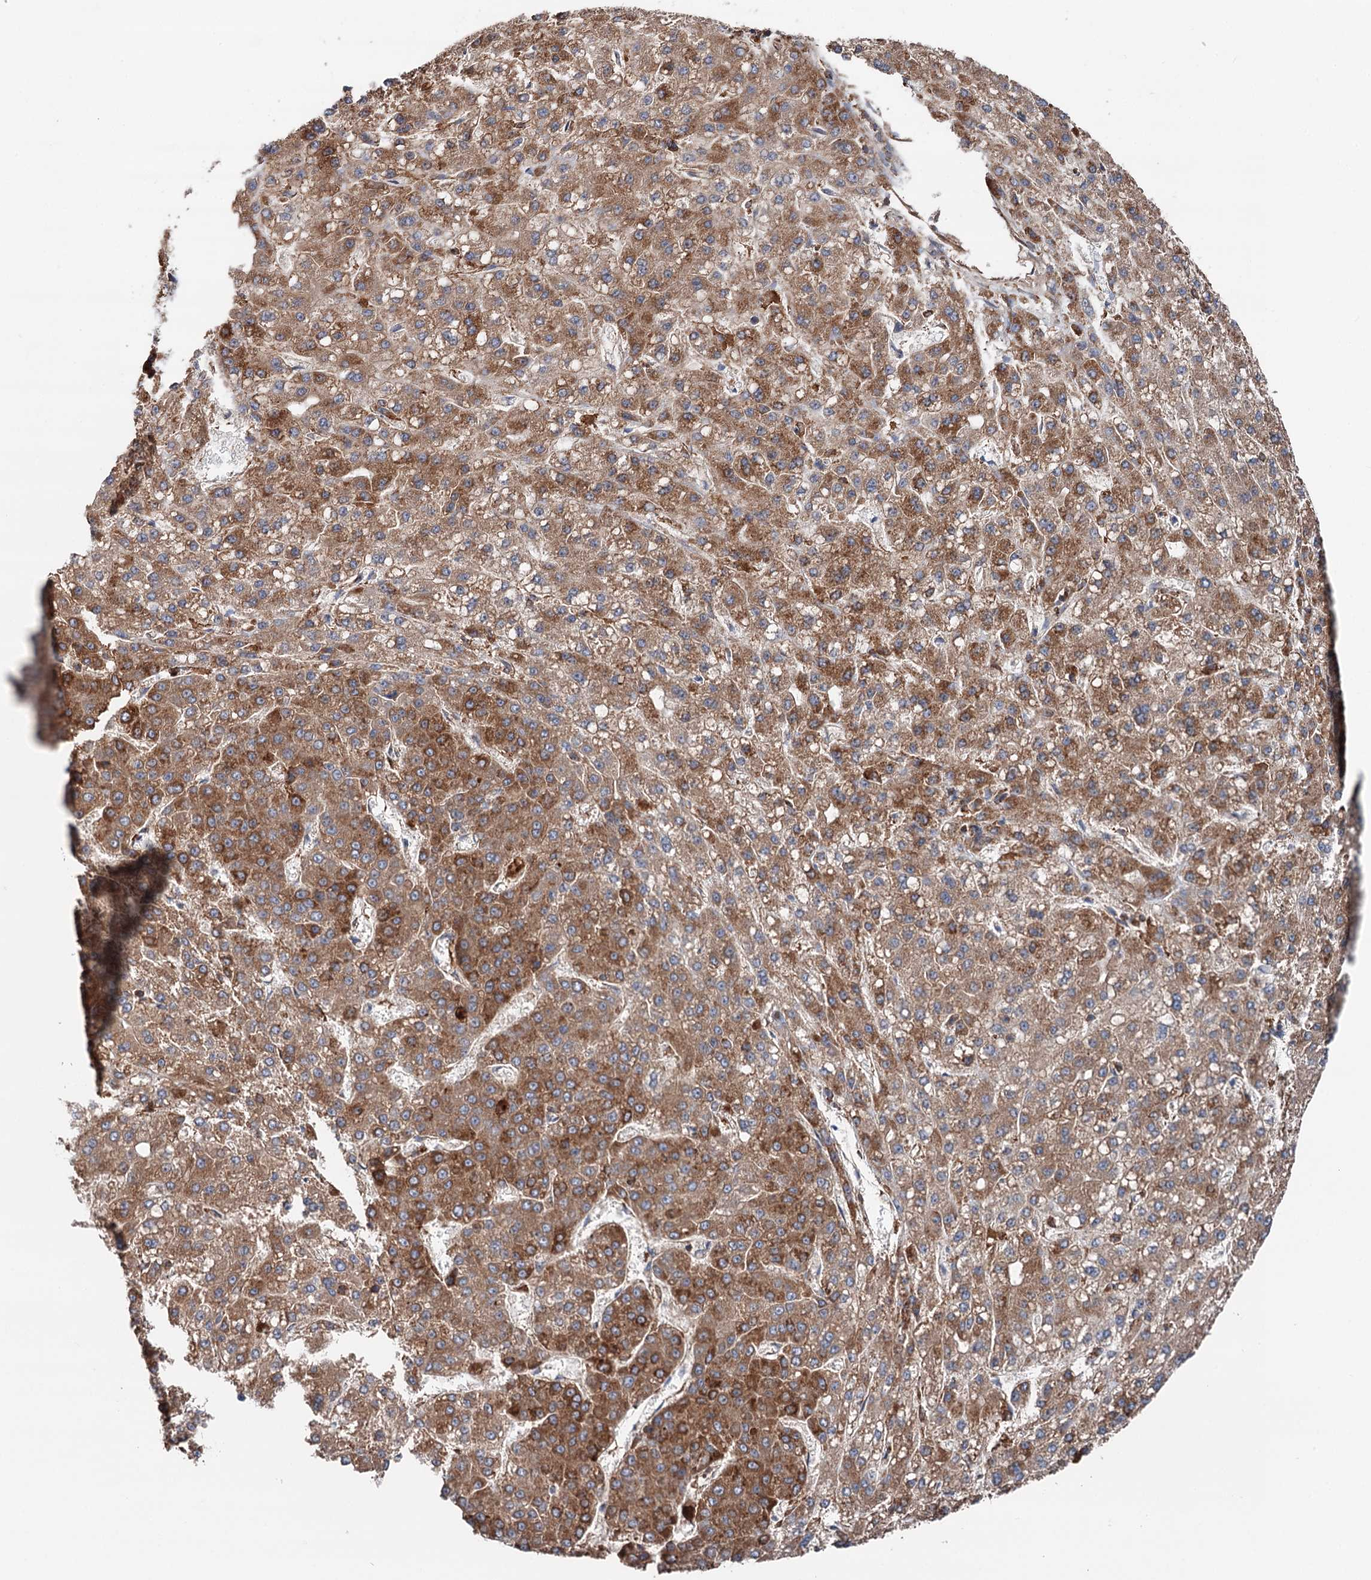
{"staining": {"intensity": "moderate", "quantity": ">75%", "location": "cytoplasmic/membranous"}, "tissue": "liver cancer", "cell_type": "Tumor cells", "image_type": "cancer", "snomed": [{"axis": "morphology", "description": "Carcinoma, Hepatocellular, NOS"}, {"axis": "topography", "description": "Liver"}], "caption": "Moderate cytoplasmic/membranous positivity is appreciated in about >75% of tumor cells in liver hepatocellular carcinoma. Immunohistochemistry stains the protein in brown and the nuclei are stained blue.", "gene": "ERP29", "patient": {"sex": "male", "age": 67}}